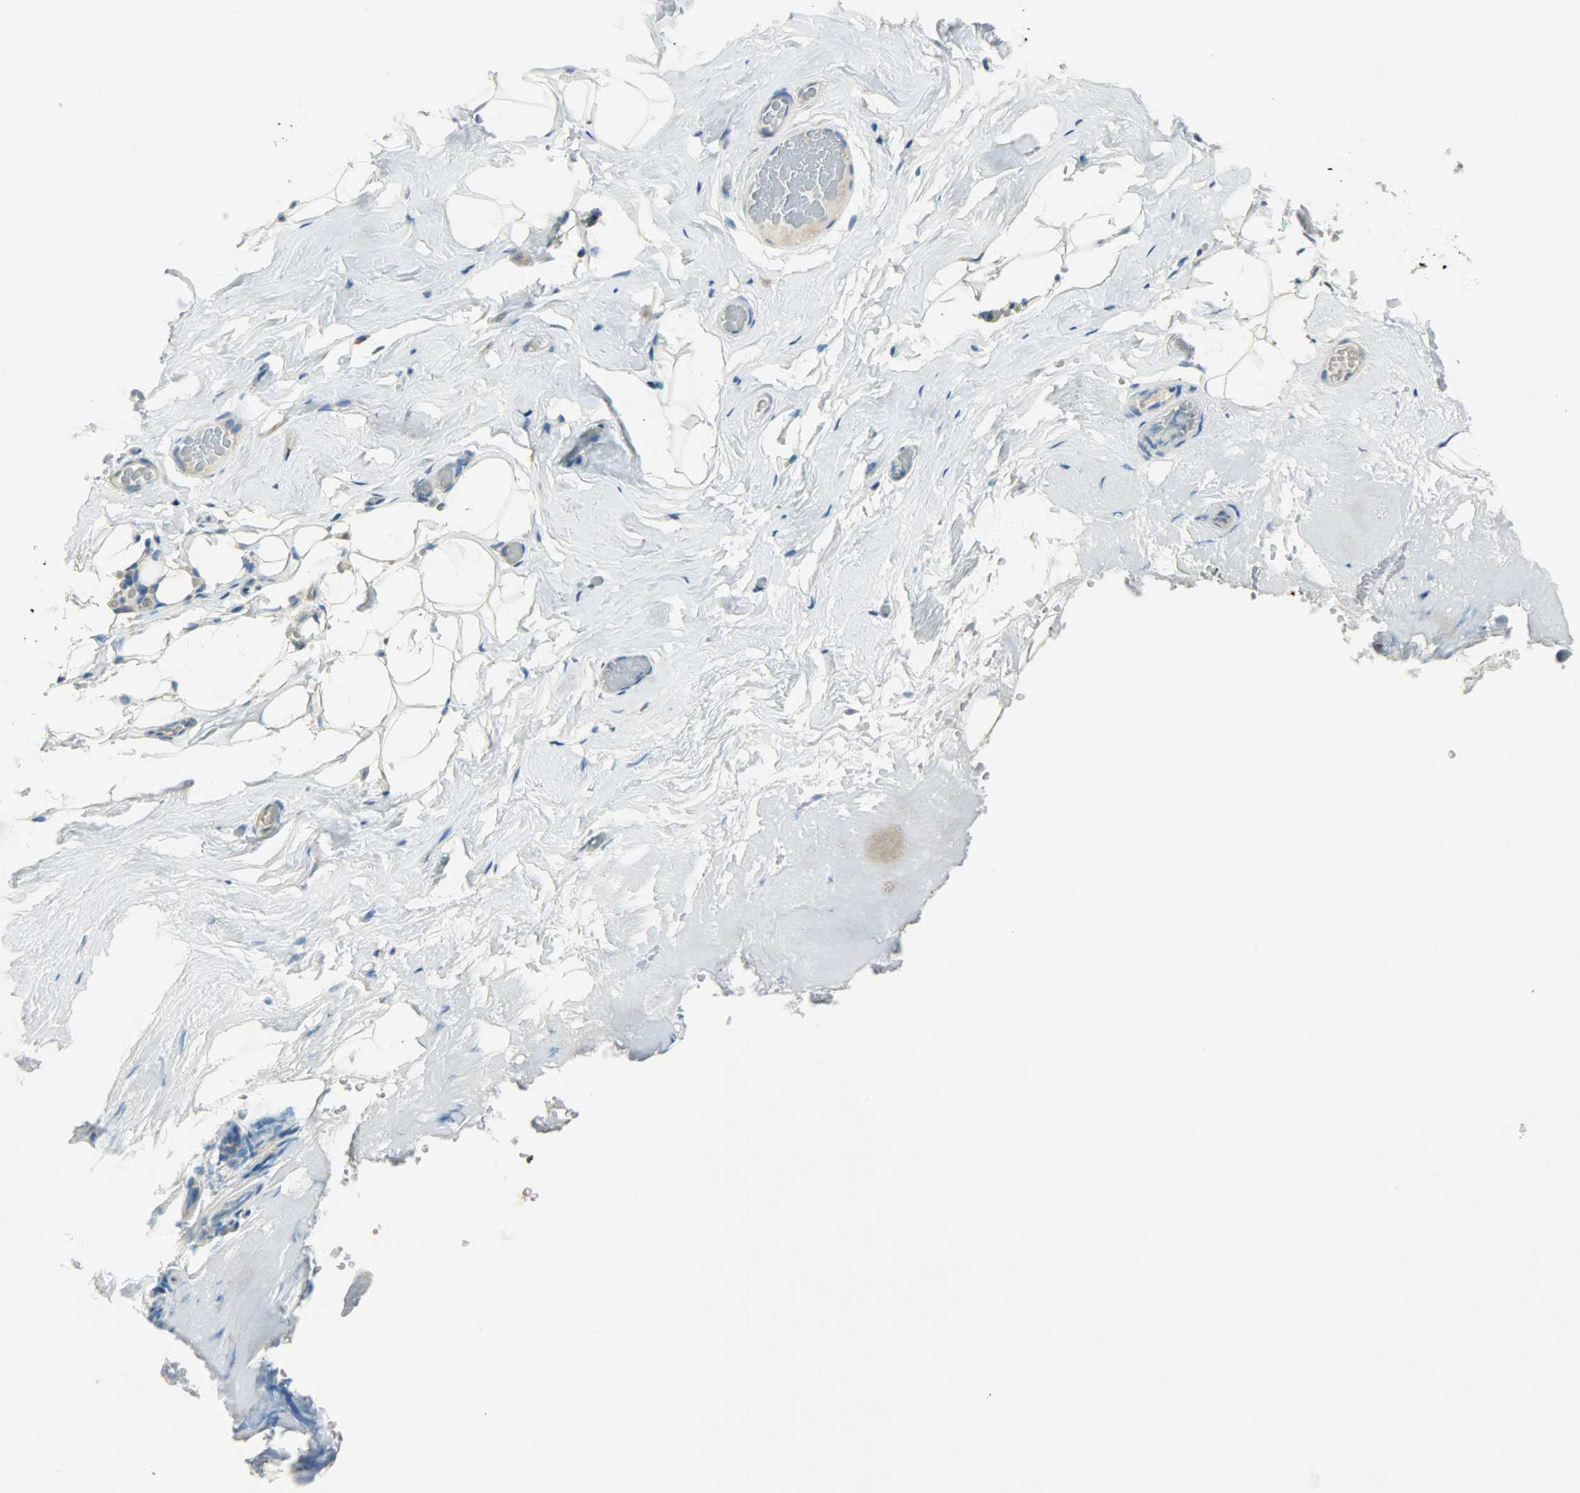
{"staining": {"intensity": "negative", "quantity": "none", "location": "none"}, "tissue": "breast", "cell_type": "Adipocytes", "image_type": "normal", "snomed": [{"axis": "morphology", "description": "Normal tissue, NOS"}, {"axis": "topography", "description": "Breast"}, {"axis": "topography", "description": "Soft tissue"}], "caption": "Immunohistochemical staining of unremarkable human breast reveals no significant staining in adipocytes.", "gene": "TSC22D2", "patient": {"sex": "female", "age": 75}}